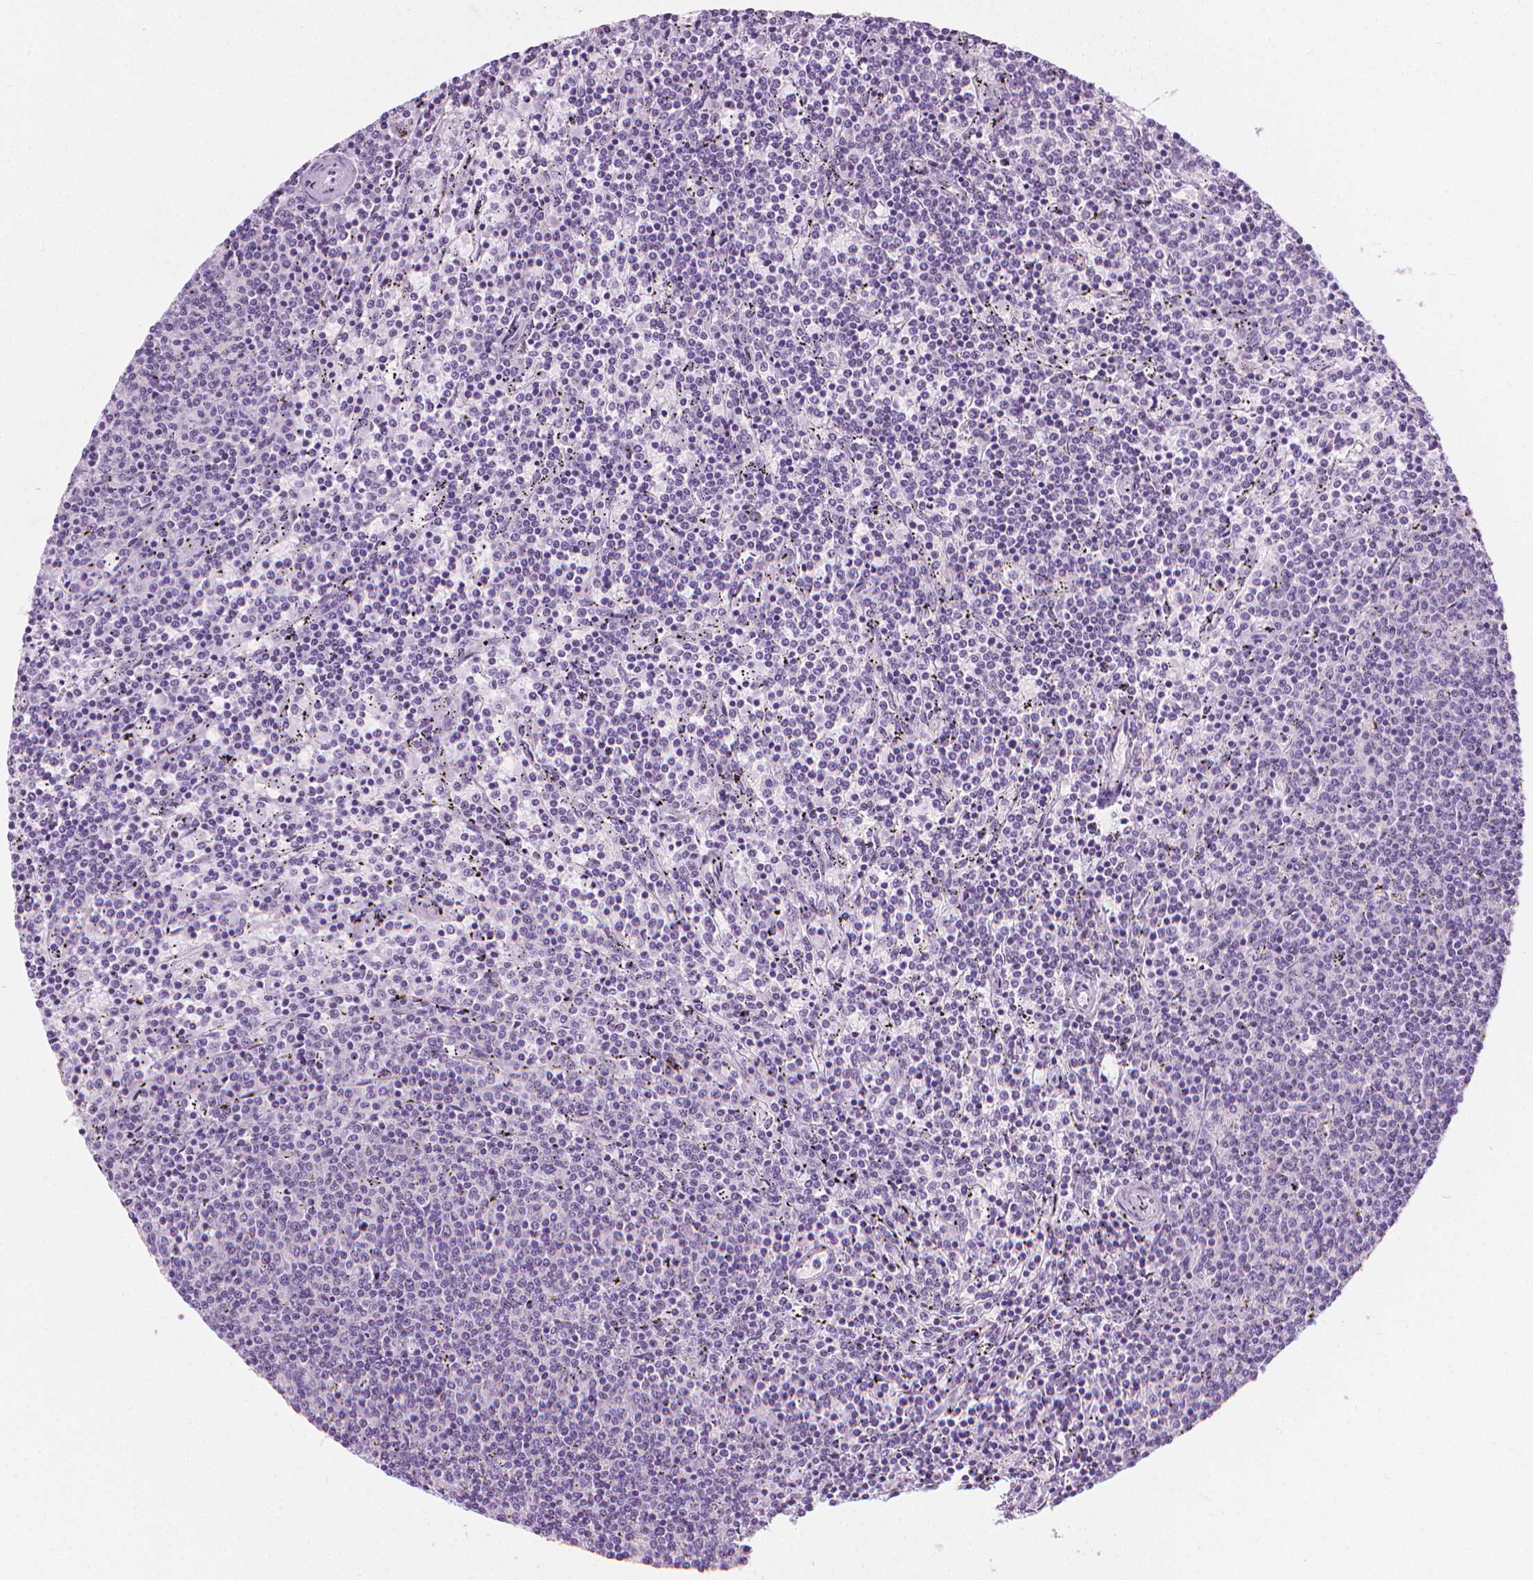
{"staining": {"intensity": "negative", "quantity": "none", "location": "none"}, "tissue": "lymphoma", "cell_type": "Tumor cells", "image_type": "cancer", "snomed": [{"axis": "morphology", "description": "Malignant lymphoma, non-Hodgkin's type, Low grade"}, {"axis": "topography", "description": "Spleen"}], "caption": "High magnification brightfield microscopy of low-grade malignant lymphoma, non-Hodgkin's type stained with DAB (brown) and counterstained with hematoxylin (blue): tumor cells show no significant expression.", "gene": "NOL7", "patient": {"sex": "female", "age": 50}}